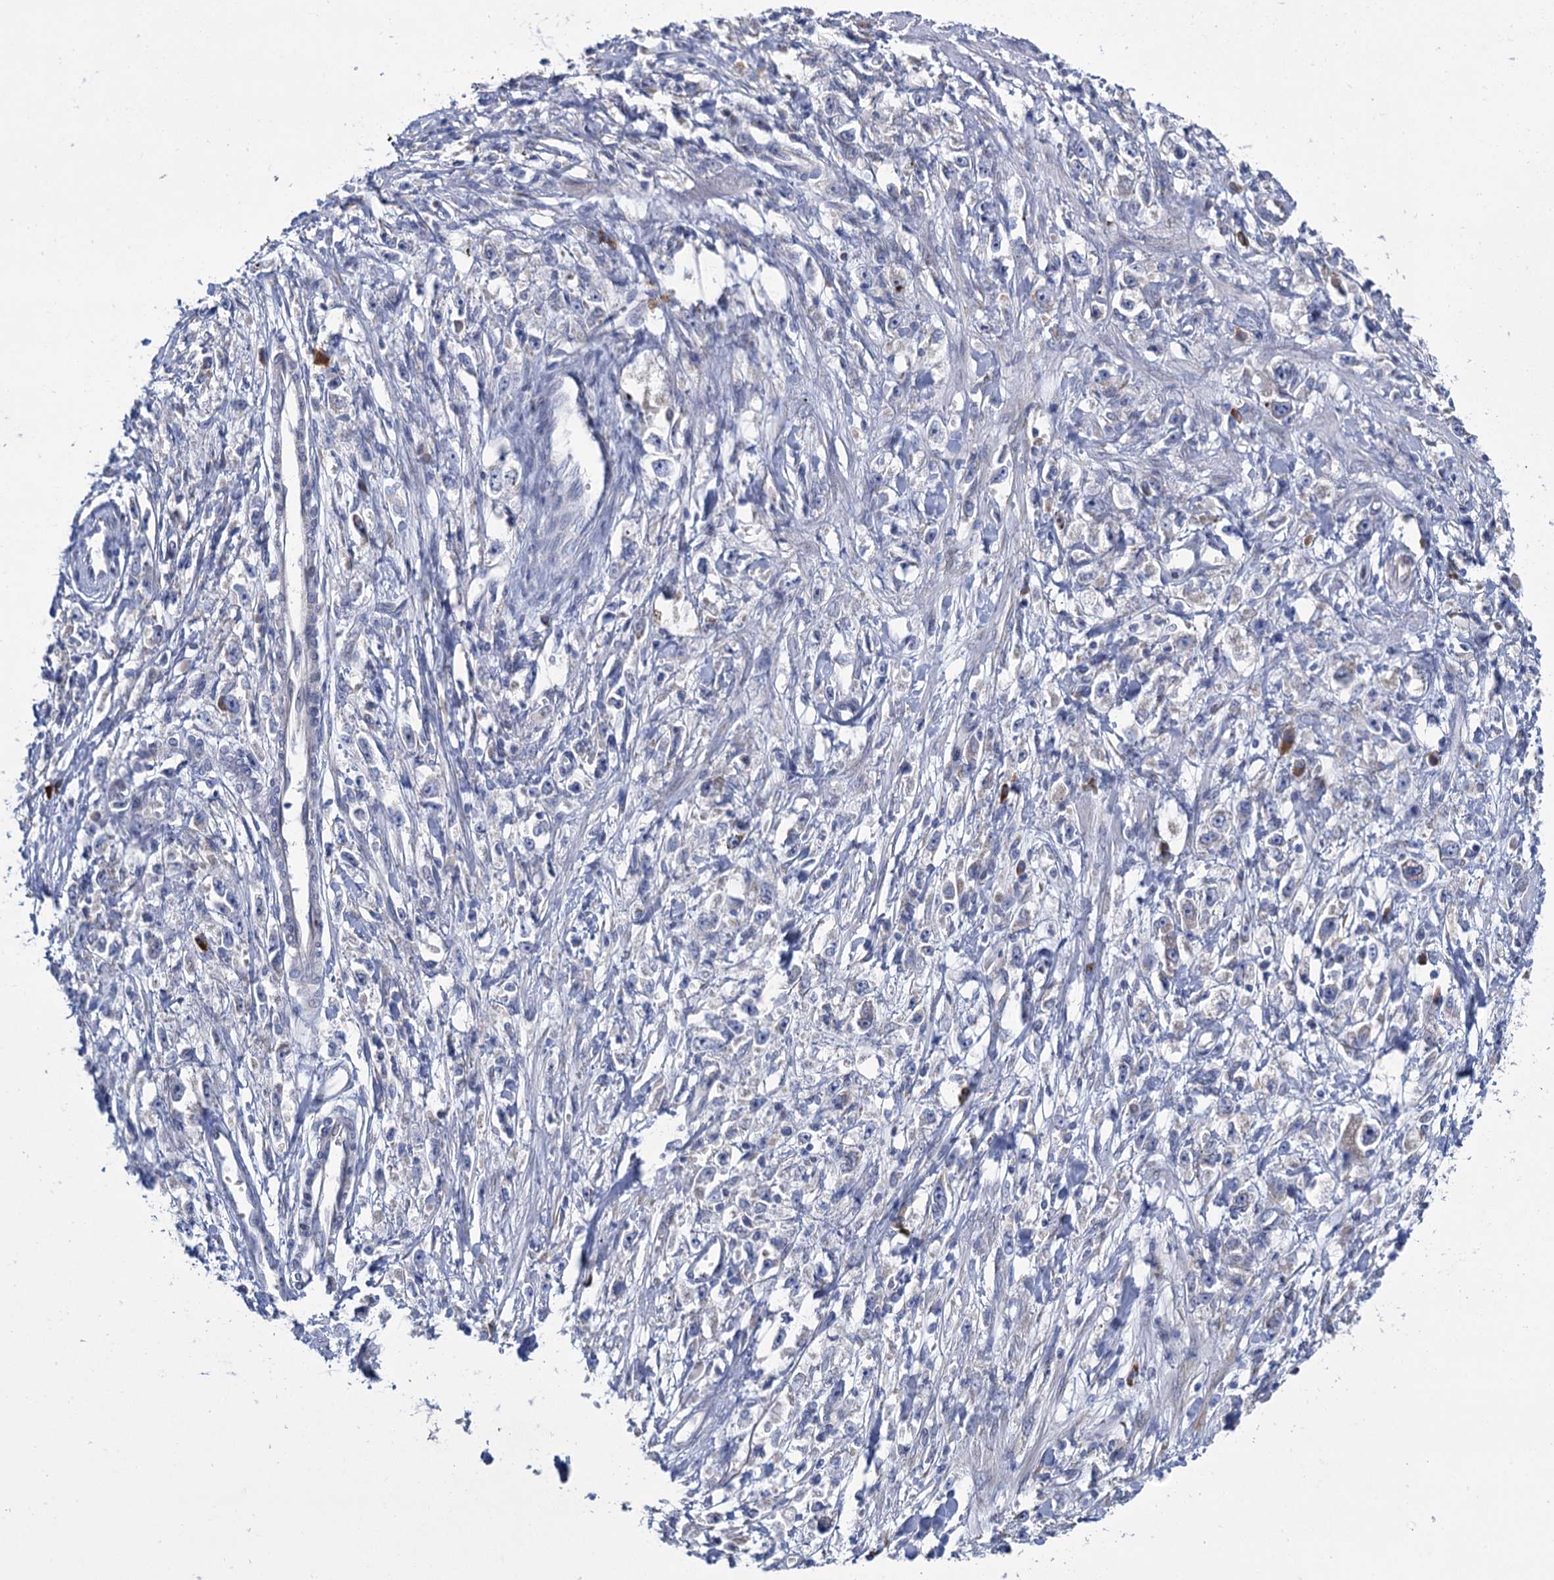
{"staining": {"intensity": "negative", "quantity": "none", "location": "none"}, "tissue": "stomach cancer", "cell_type": "Tumor cells", "image_type": "cancer", "snomed": [{"axis": "morphology", "description": "Adenocarcinoma, NOS"}, {"axis": "topography", "description": "Stomach"}], "caption": "Tumor cells show no significant positivity in stomach cancer (adenocarcinoma). The staining is performed using DAB (3,3'-diaminobenzidine) brown chromogen with nuclei counter-stained in using hematoxylin.", "gene": "PRSS35", "patient": {"sex": "female", "age": 59}}